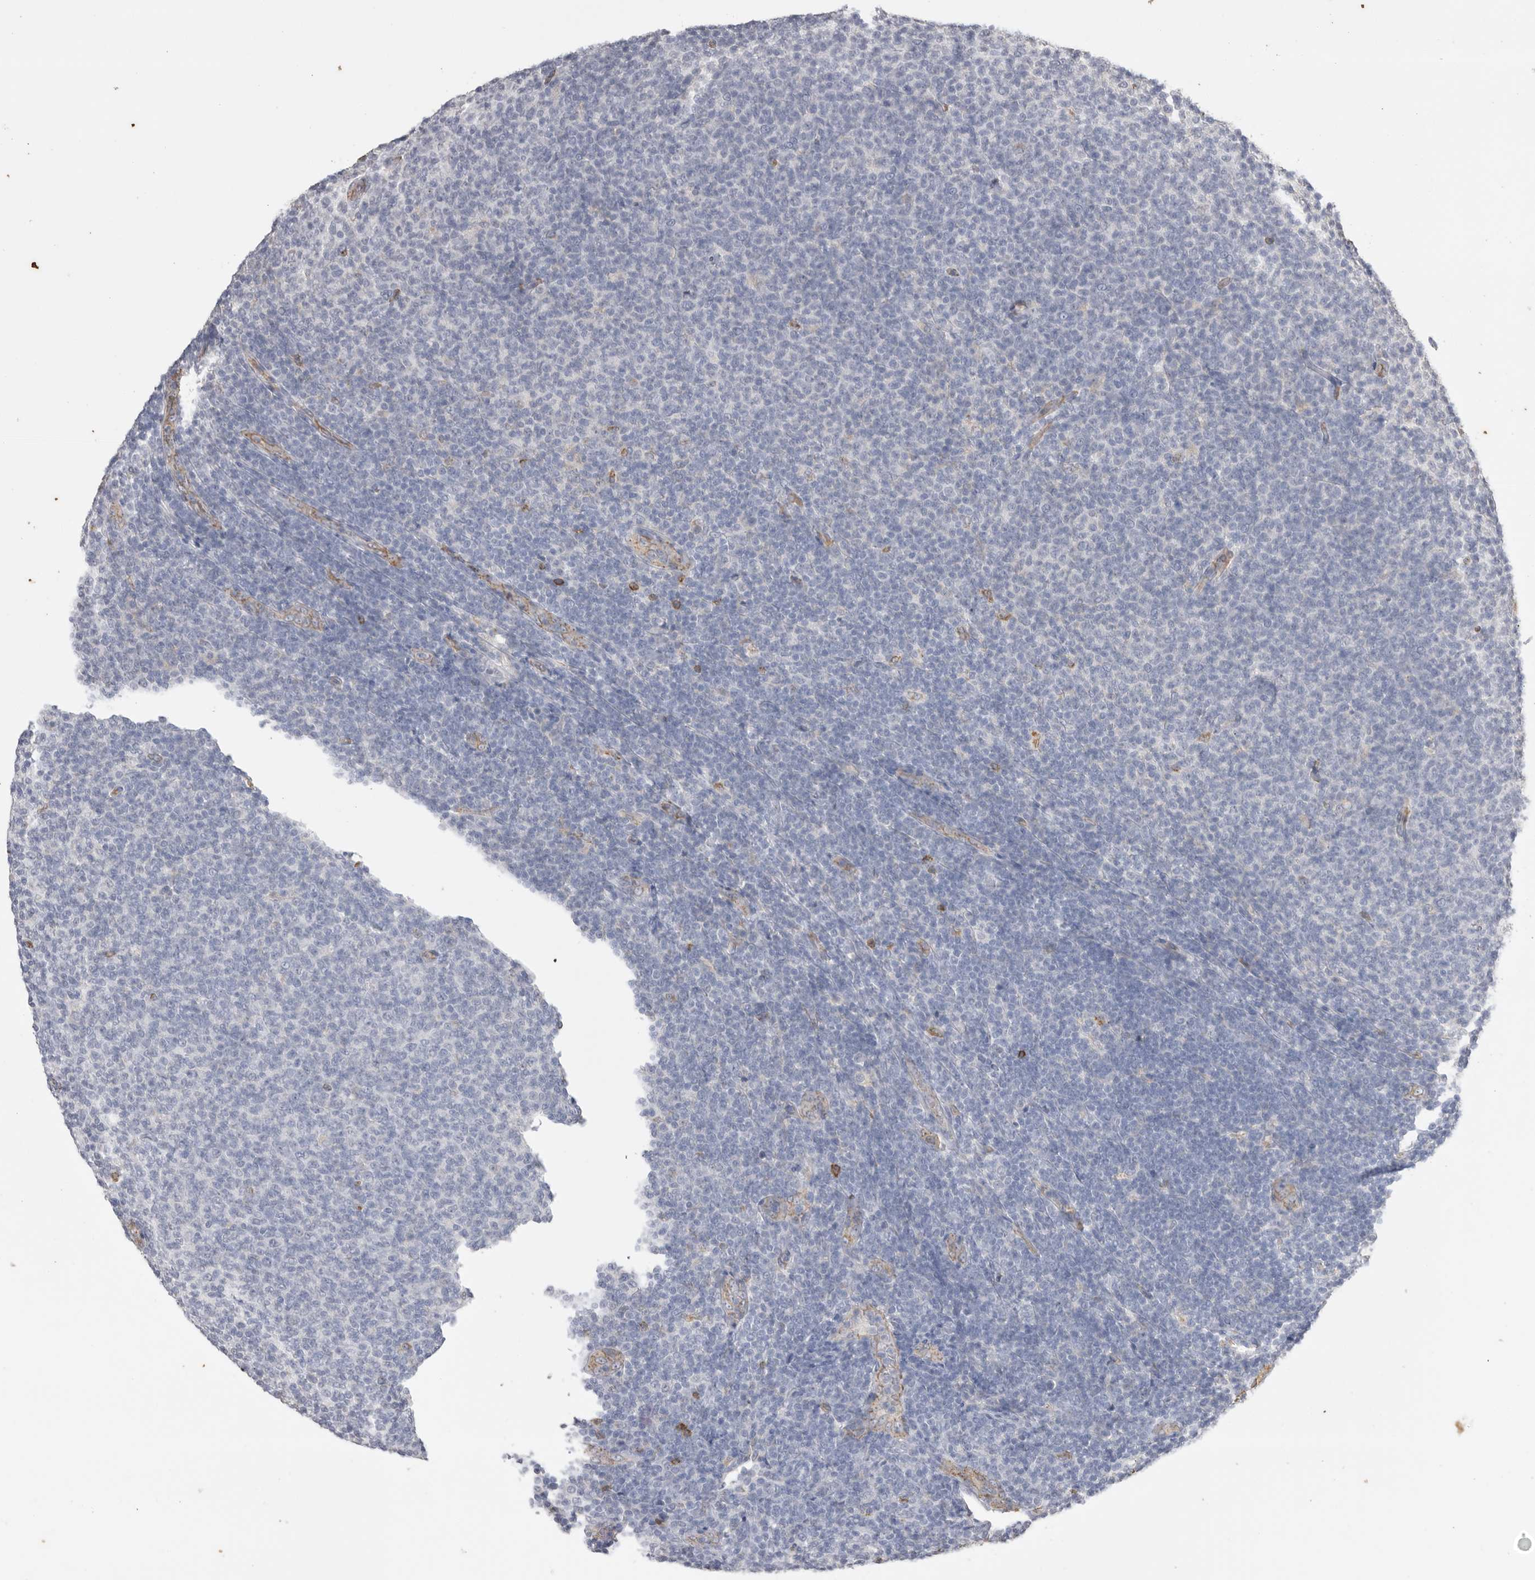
{"staining": {"intensity": "negative", "quantity": "none", "location": "none"}, "tissue": "lymphoma", "cell_type": "Tumor cells", "image_type": "cancer", "snomed": [{"axis": "morphology", "description": "Malignant lymphoma, non-Hodgkin's type, Low grade"}, {"axis": "topography", "description": "Lymph node"}], "caption": "An IHC image of malignant lymphoma, non-Hodgkin's type (low-grade) is shown. There is no staining in tumor cells of malignant lymphoma, non-Hodgkin's type (low-grade). Nuclei are stained in blue.", "gene": "IL27", "patient": {"sex": "male", "age": 66}}